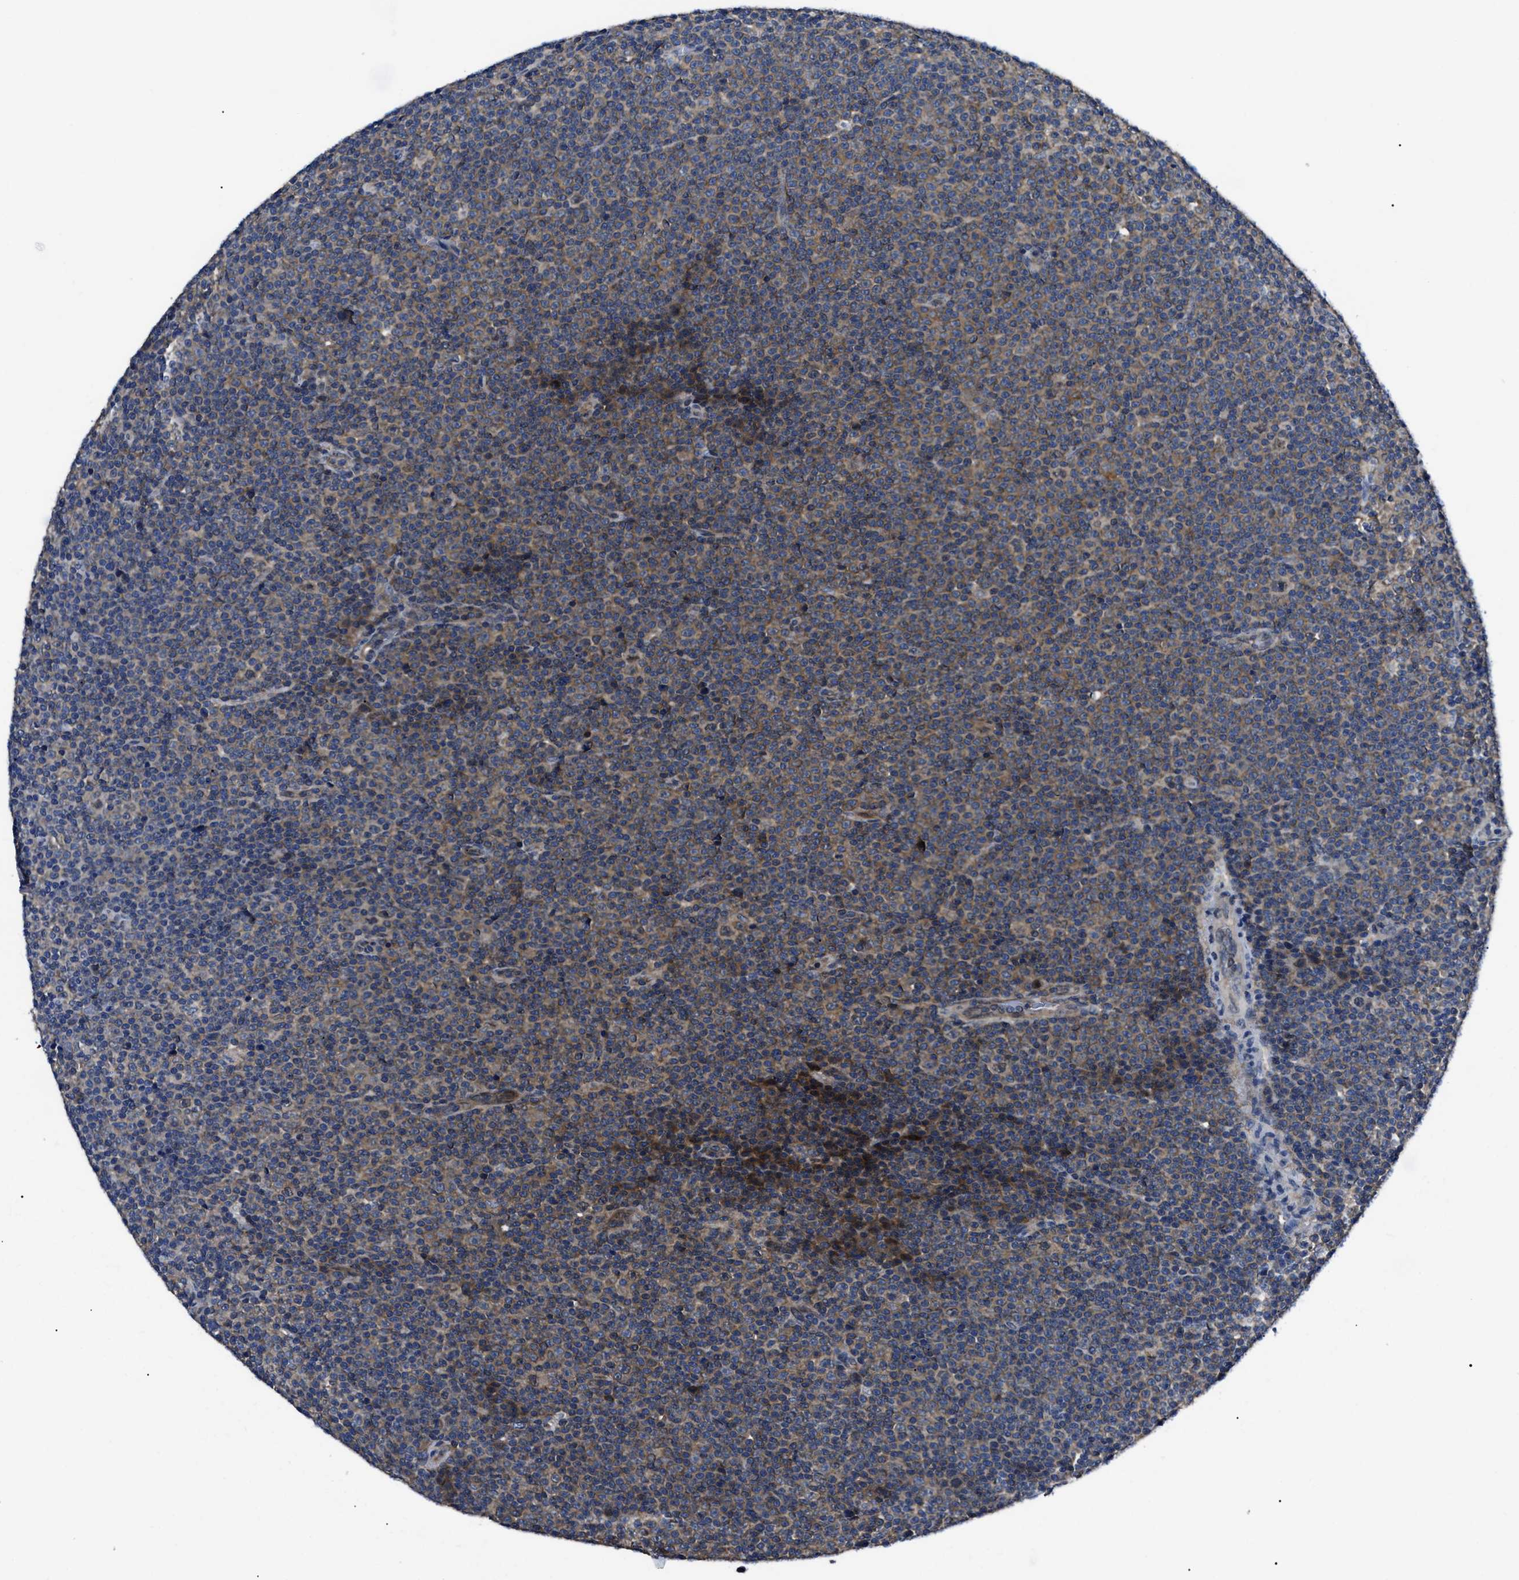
{"staining": {"intensity": "moderate", "quantity": "25%-75%", "location": "cytoplasmic/membranous"}, "tissue": "lymphoma", "cell_type": "Tumor cells", "image_type": "cancer", "snomed": [{"axis": "morphology", "description": "Malignant lymphoma, non-Hodgkin's type, Low grade"}, {"axis": "topography", "description": "Lymph node"}], "caption": "IHC (DAB (3,3'-diaminobenzidine)) staining of human lymphoma reveals moderate cytoplasmic/membranous protein positivity in about 25%-75% of tumor cells.", "gene": "GET4", "patient": {"sex": "female", "age": 67}}